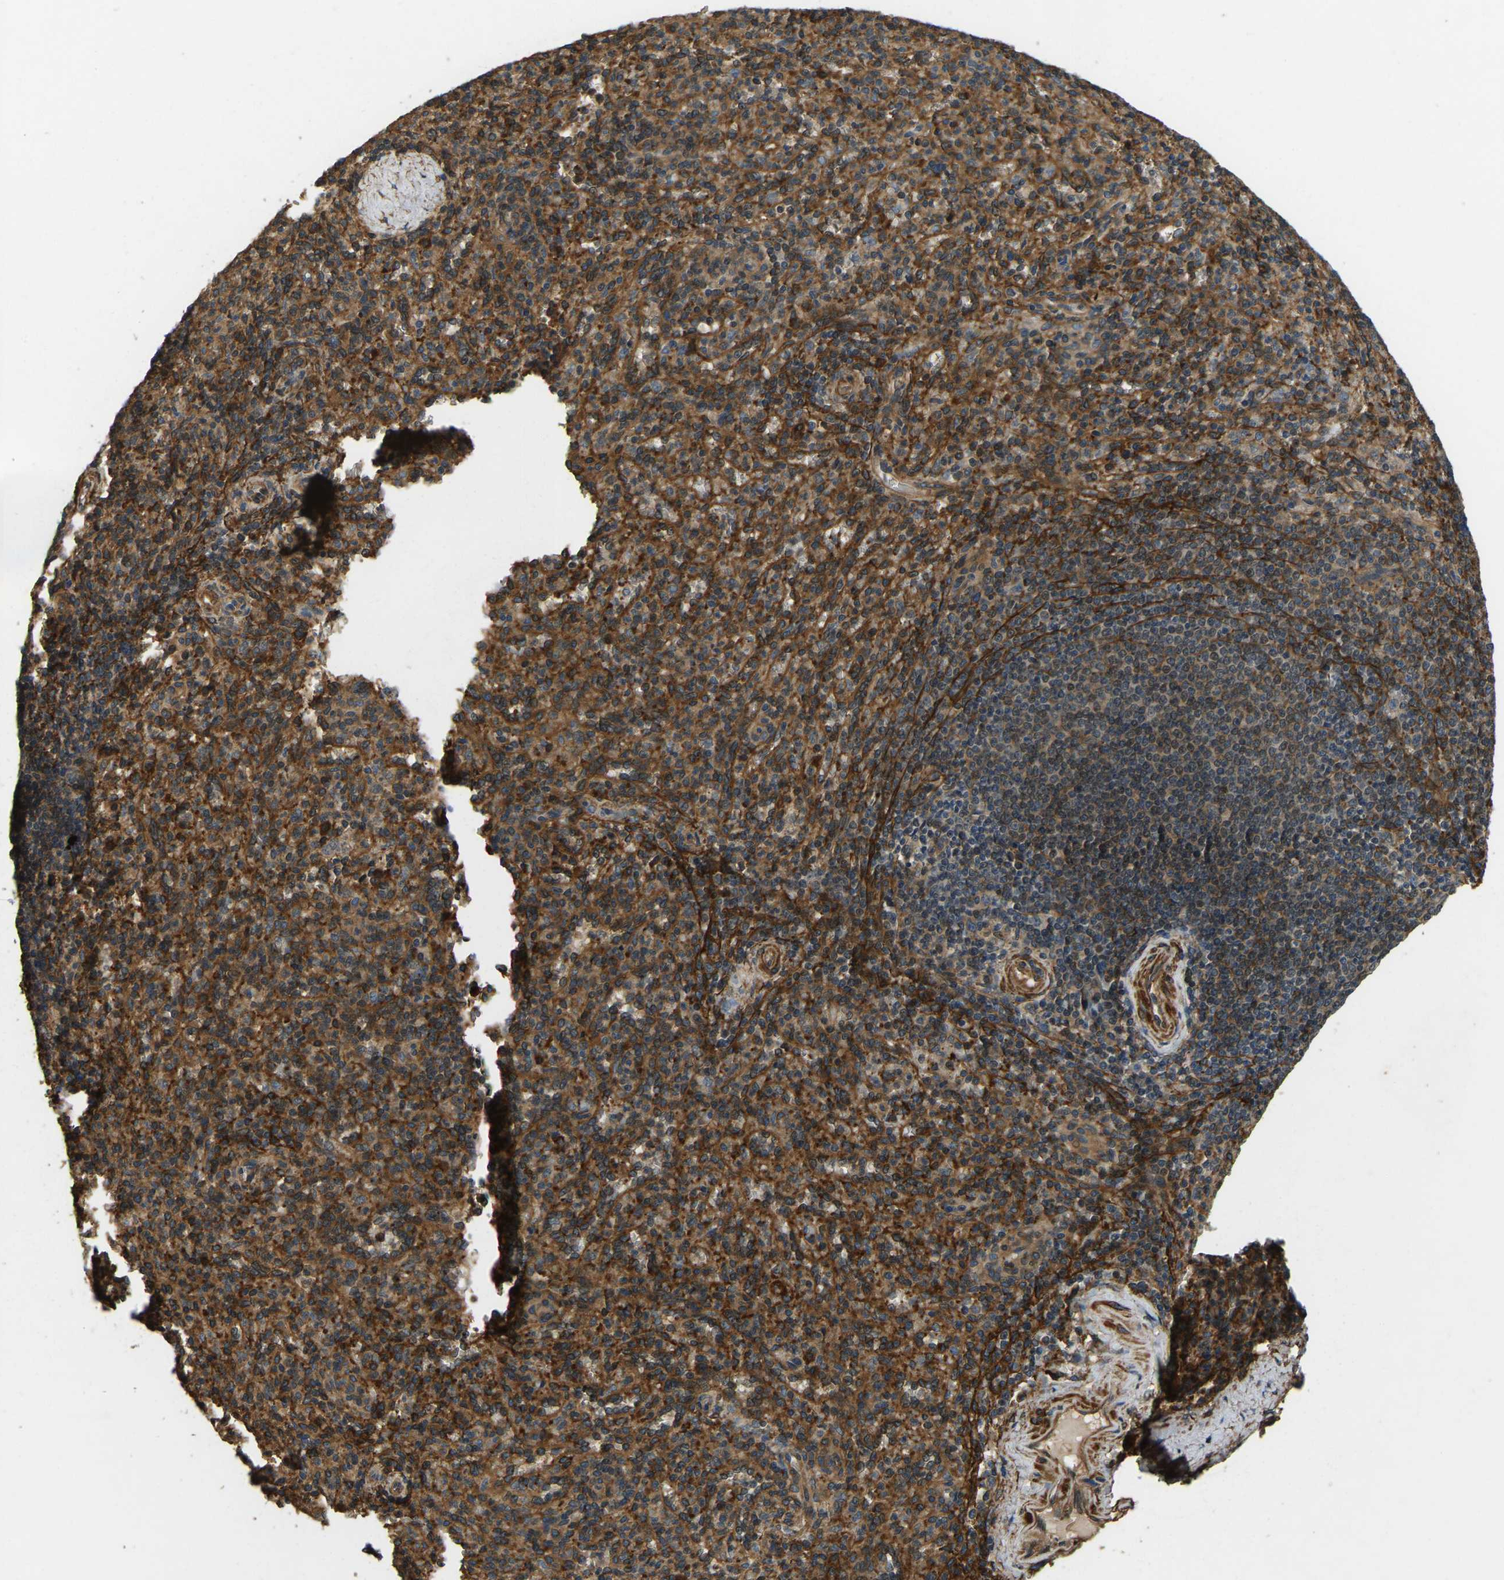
{"staining": {"intensity": "strong", "quantity": ">75%", "location": "cytoplasmic/membranous"}, "tissue": "spleen", "cell_type": "Cells in red pulp", "image_type": "normal", "snomed": [{"axis": "morphology", "description": "Normal tissue, NOS"}, {"axis": "topography", "description": "Spleen"}], "caption": "Human spleen stained for a protein (brown) shows strong cytoplasmic/membranous positive positivity in approximately >75% of cells in red pulp.", "gene": "ERGIC1", "patient": {"sex": "male", "age": 36}}